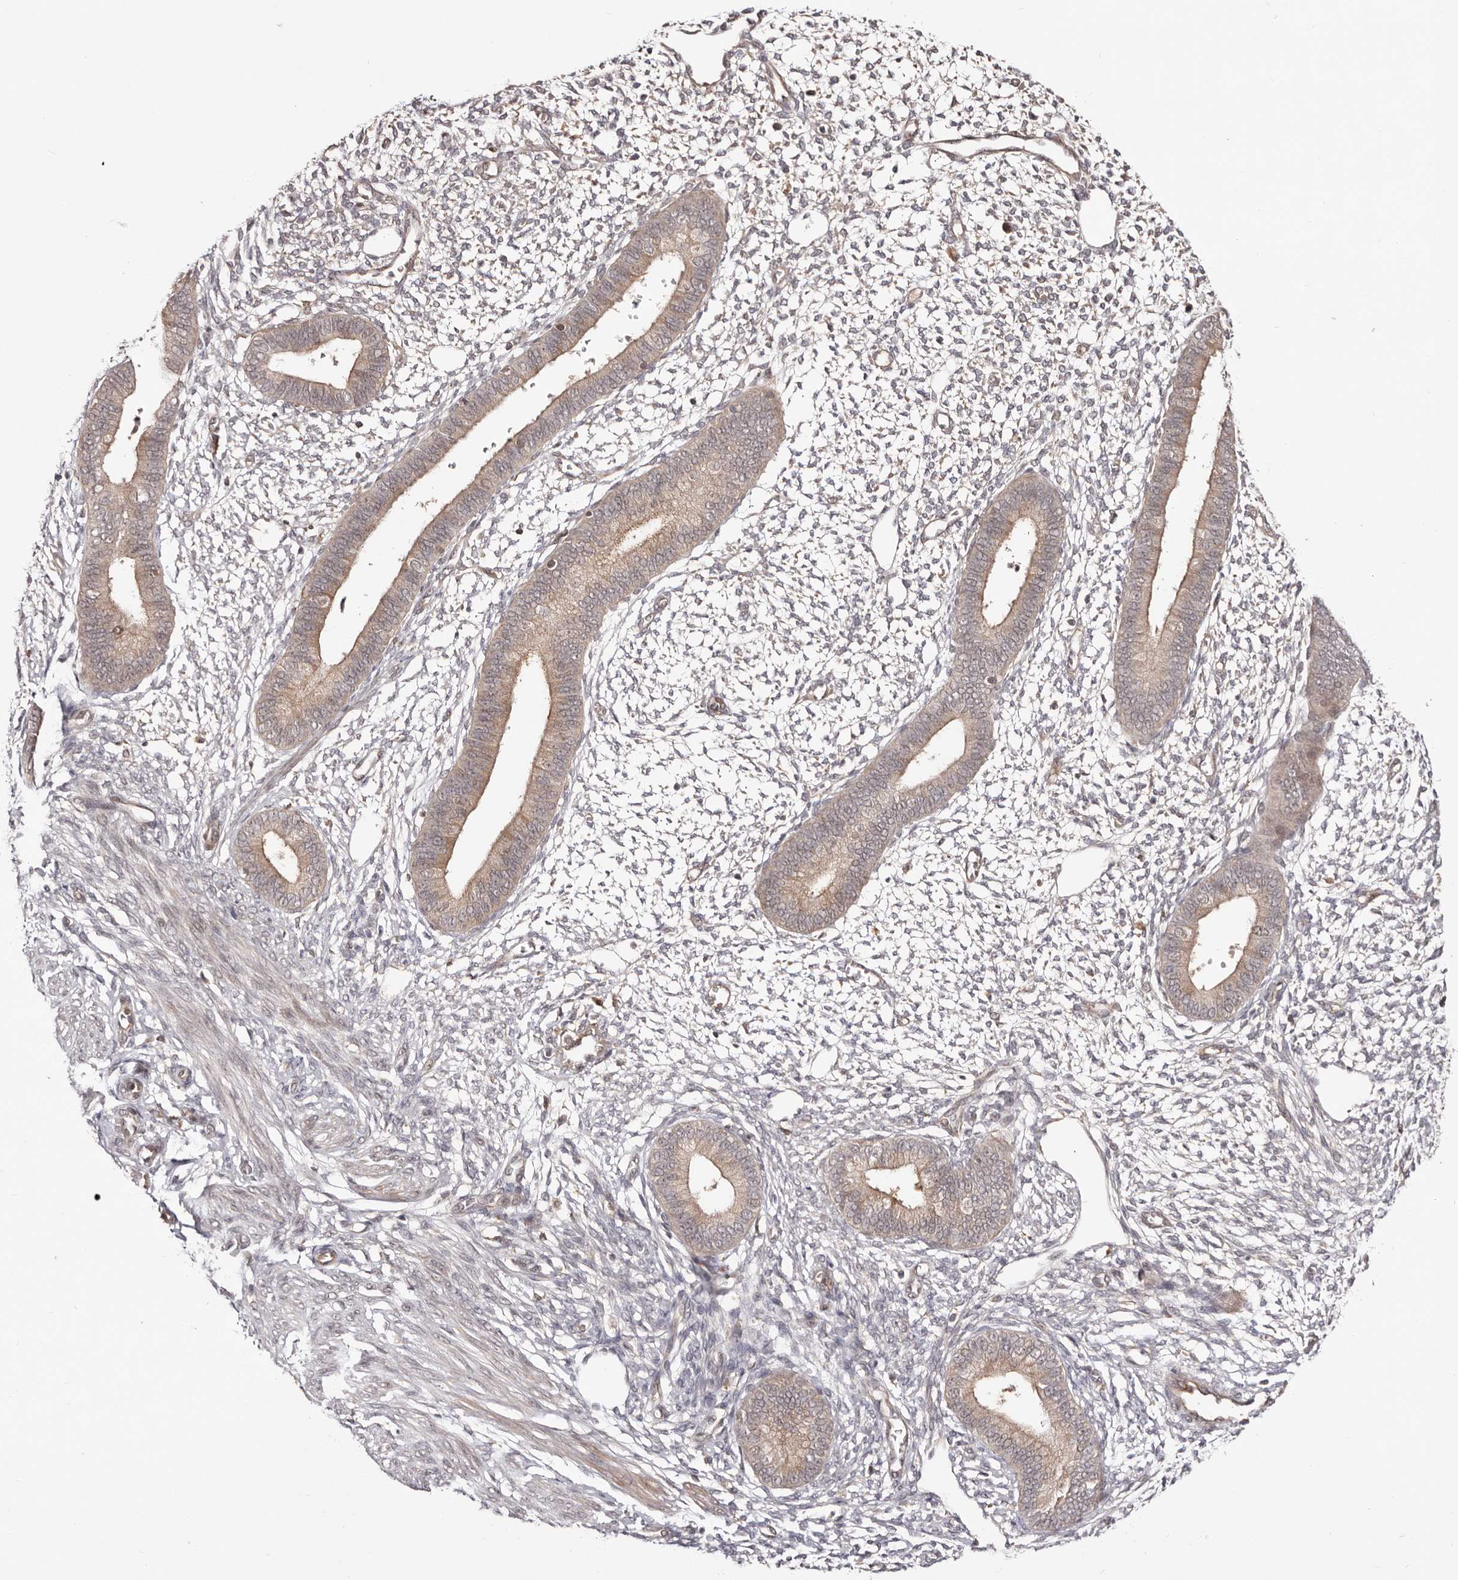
{"staining": {"intensity": "negative", "quantity": "none", "location": "none"}, "tissue": "endometrium", "cell_type": "Cells in endometrial stroma", "image_type": "normal", "snomed": [{"axis": "morphology", "description": "Normal tissue, NOS"}, {"axis": "topography", "description": "Endometrium"}], "caption": "This is a photomicrograph of immunohistochemistry (IHC) staining of normal endometrium, which shows no expression in cells in endometrial stroma. (Stains: DAB (3,3'-diaminobenzidine) immunohistochemistry with hematoxylin counter stain, Microscopy: brightfield microscopy at high magnification).", "gene": "EGR3", "patient": {"sex": "female", "age": 46}}